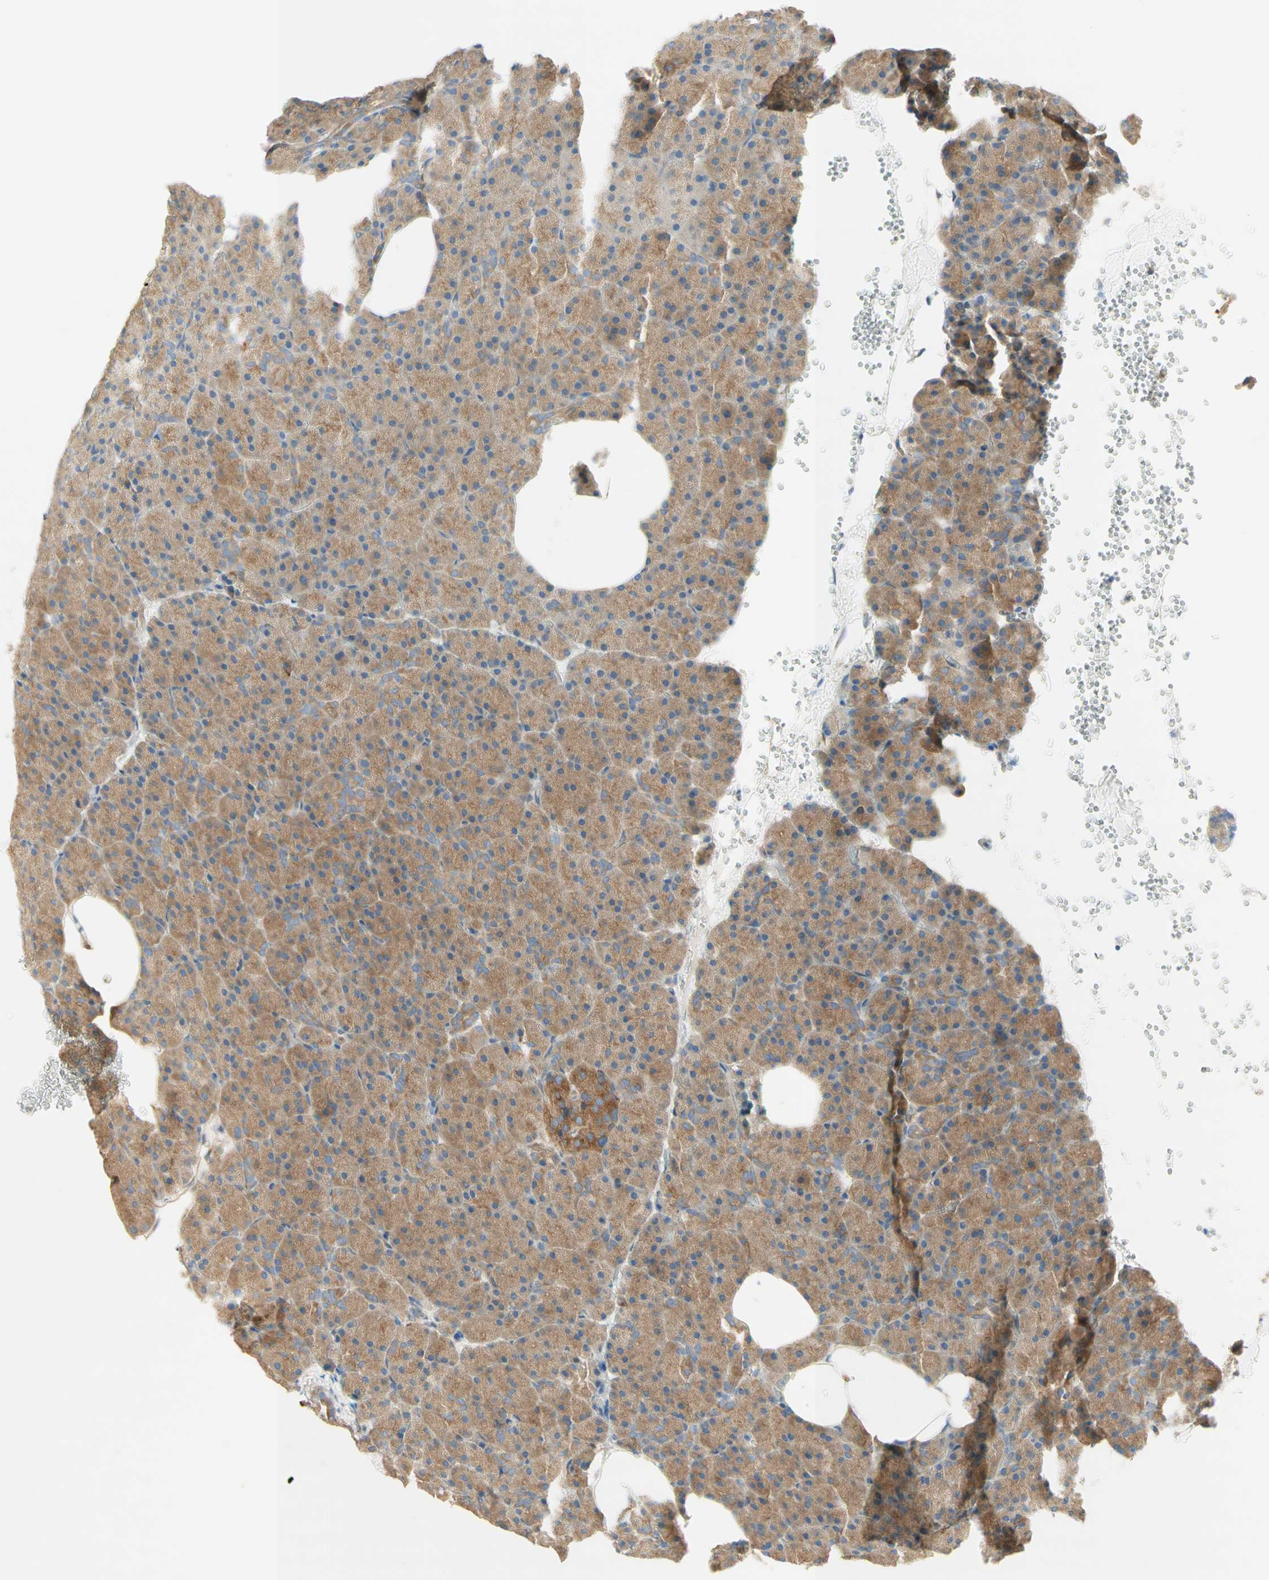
{"staining": {"intensity": "weak", "quantity": ">75%", "location": "cytoplasmic/membranous"}, "tissue": "pancreas", "cell_type": "Exocrine glandular cells", "image_type": "normal", "snomed": [{"axis": "morphology", "description": "Normal tissue, NOS"}, {"axis": "topography", "description": "Pancreas"}], "caption": "An image of human pancreas stained for a protein demonstrates weak cytoplasmic/membranous brown staining in exocrine glandular cells. (Brightfield microscopy of DAB IHC at high magnification).", "gene": "DYNC1H1", "patient": {"sex": "female", "age": 35}}